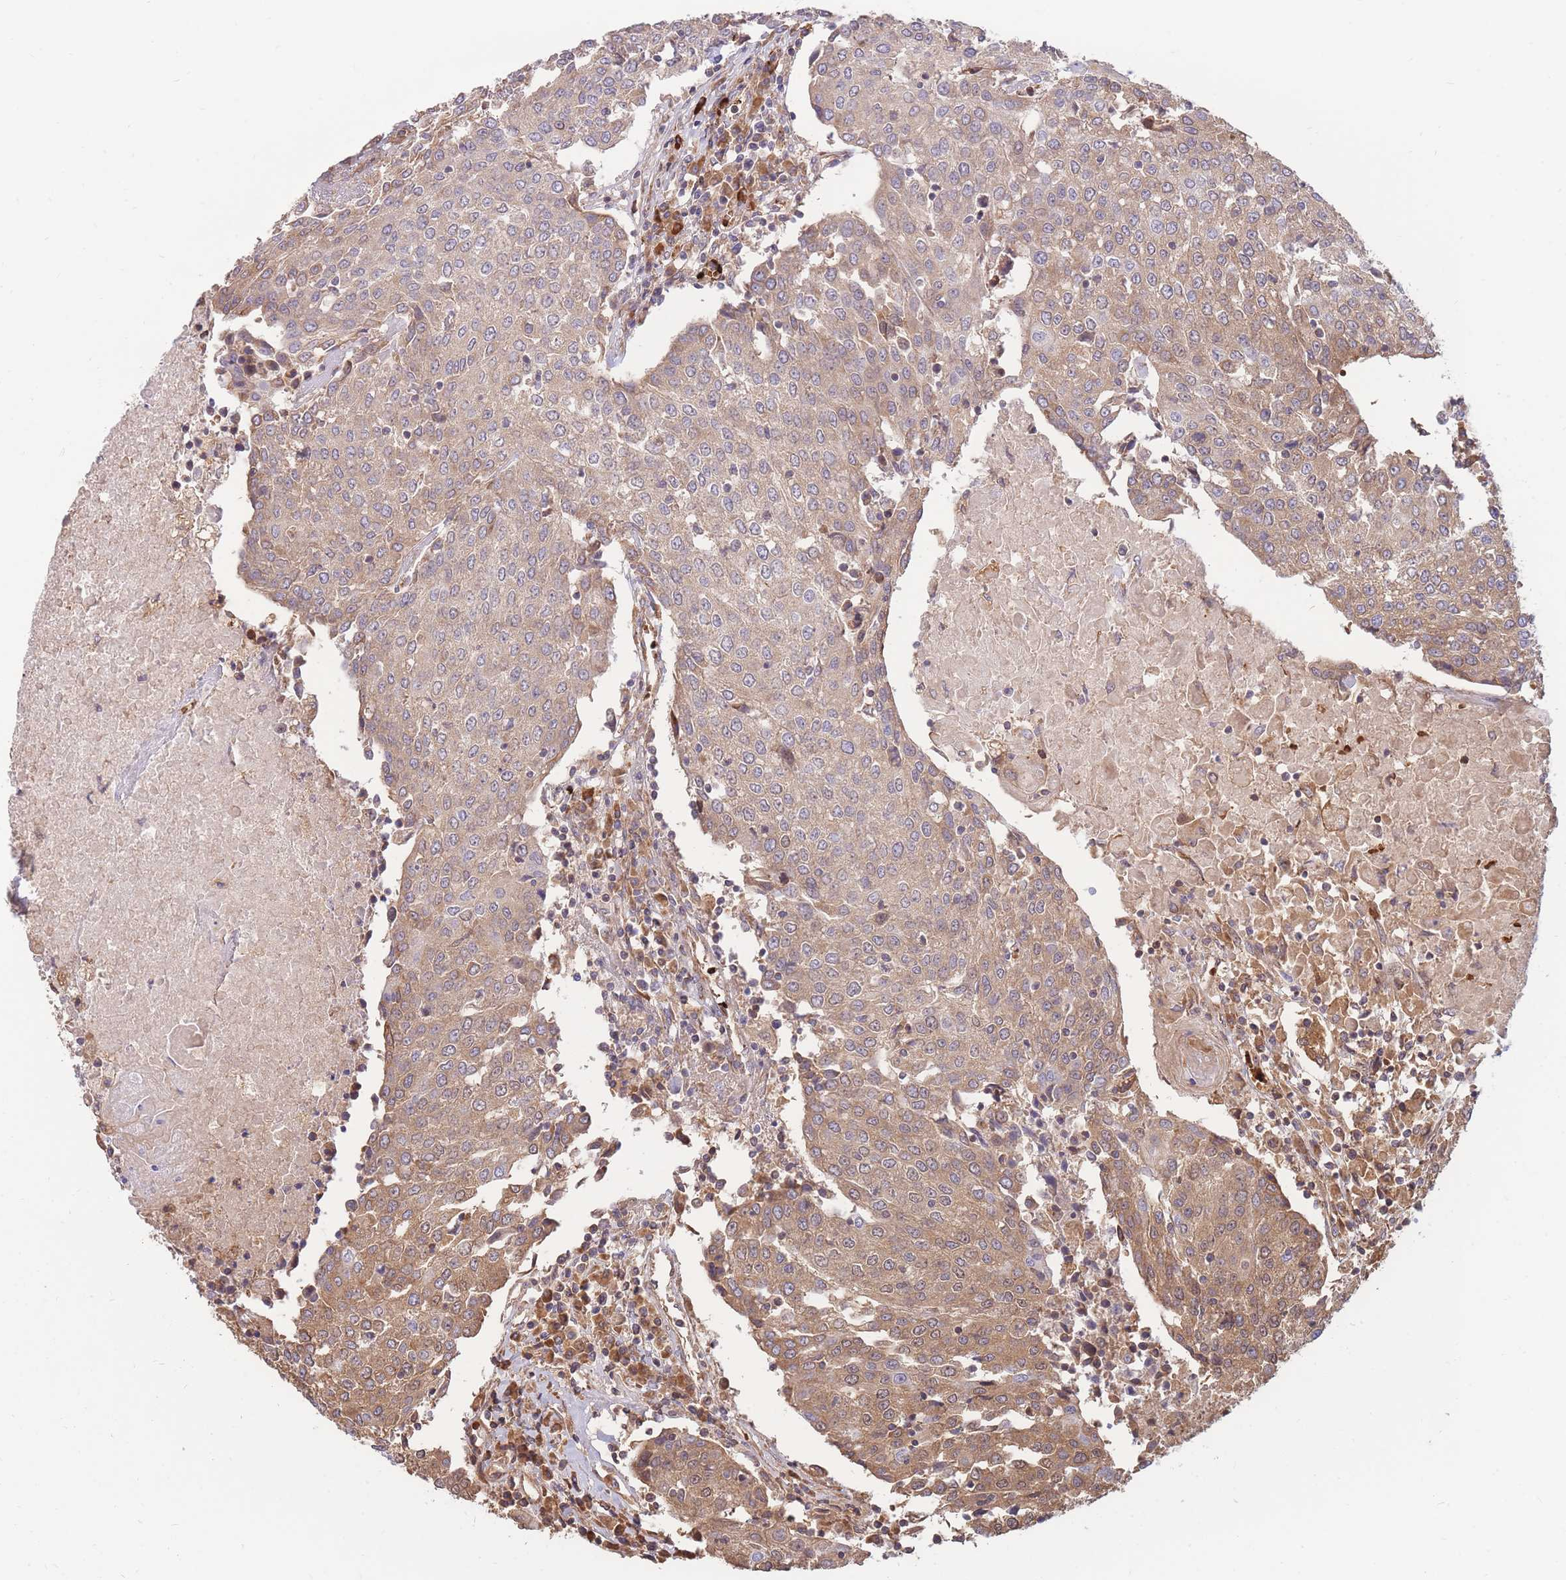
{"staining": {"intensity": "moderate", "quantity": "25%-75%", "location": "cytoplasmic/membranous"}, "tissue": "urothelial cancer", "cell_type": "Tumor cells", "image_type": "cancer", "snomed": [{"axis": "morphology", "description": "Urothelial carcinoma, High grade"}, {"axis": "topography", "description": "Urinary bladder"}], "caption": "Immunohistochemical staining of urothelial cancer reveals medium levels of moderate cytoplasmic/membranous staining in approximately 25%-75% of tumor cells. (DAB IHC, brown staining for protein, blue staining for nuclei).", "gene": "ATP10D", "patient": {"sex": "female", "age": 85}}